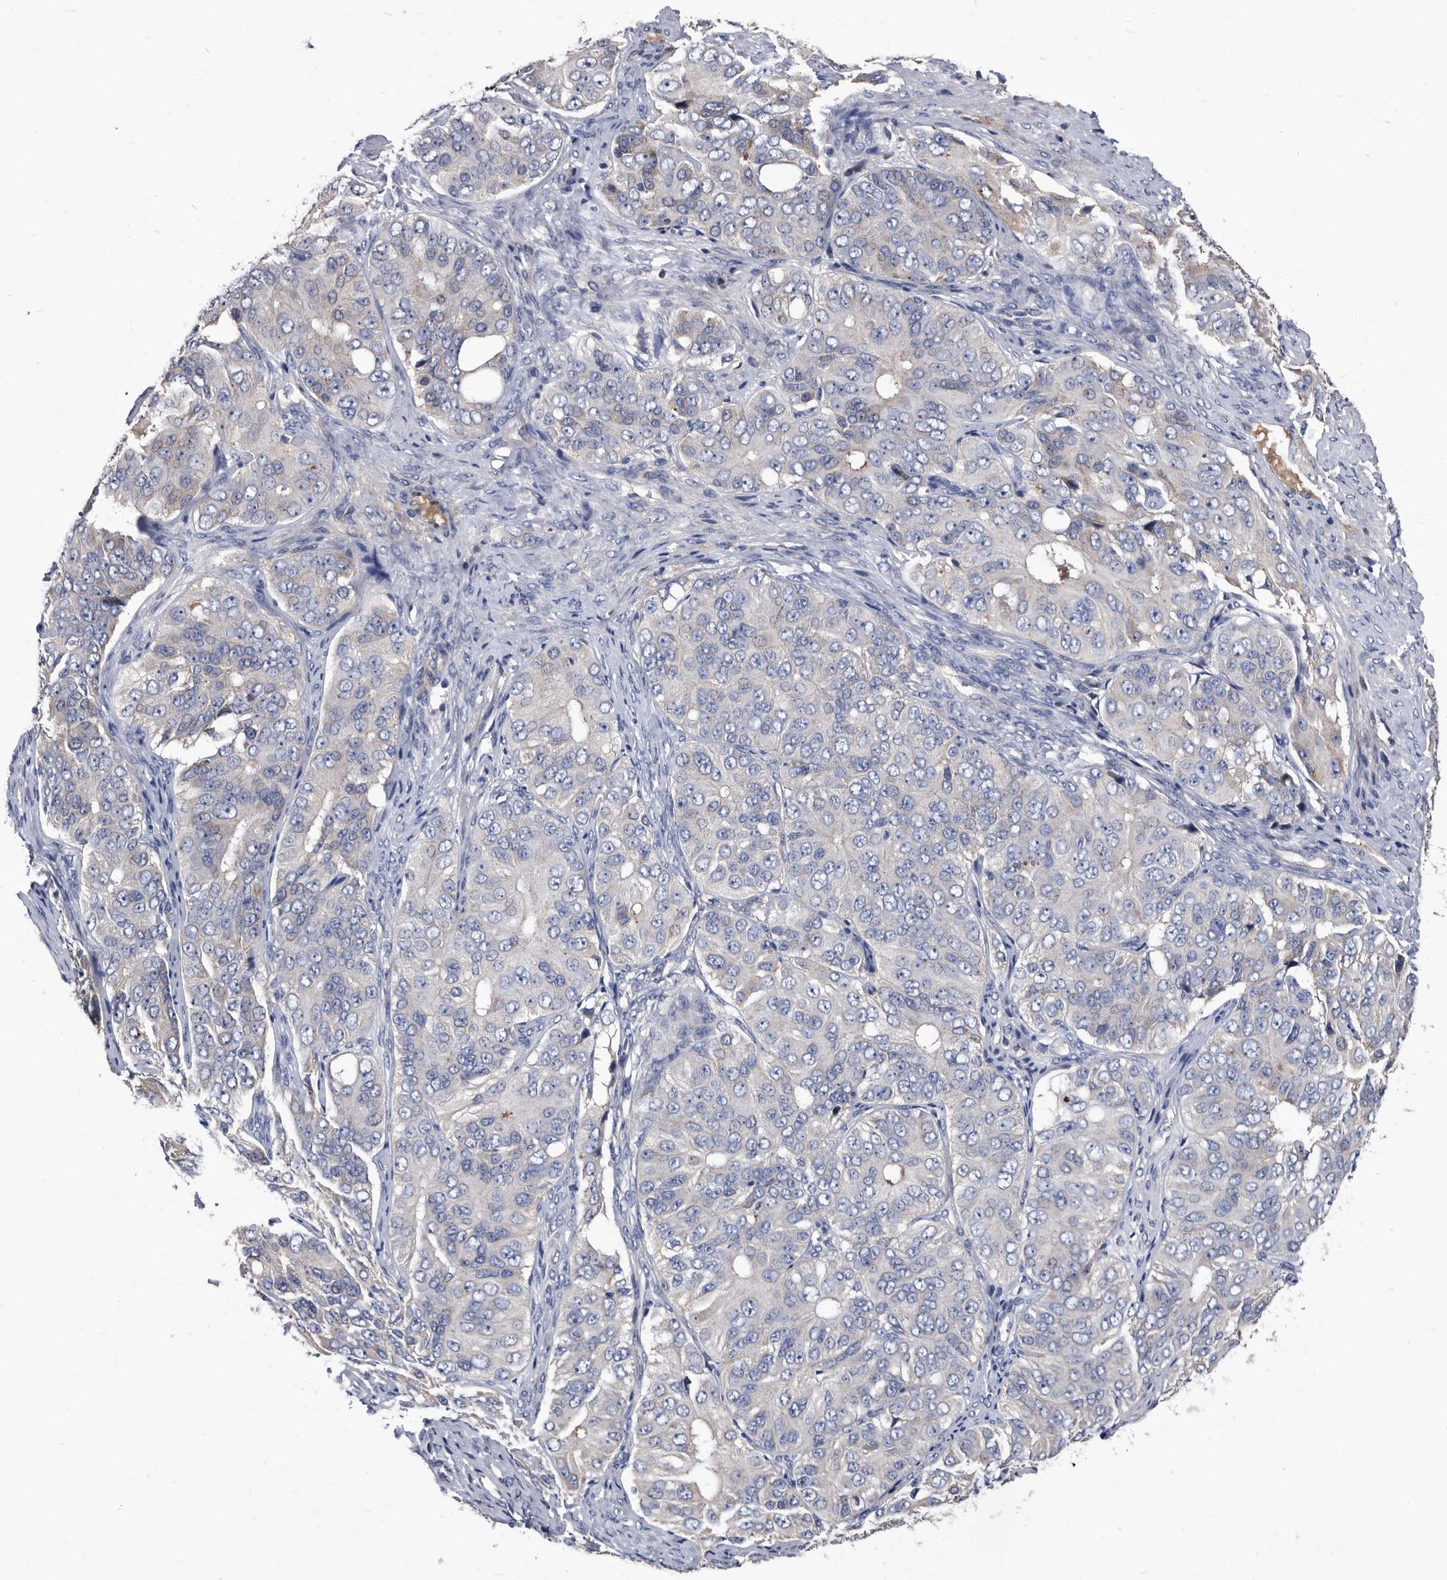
{"staining": {"intensity": "negative", "quantity": "none", "location": "none"}, "tissue": "ovarian cancer", "cell_type": "Tumor cells", "image_type": "cancer", "snomed": [{"axis": "morphology", "description": "Carcinoma, endometroid"}, {"axis": "topography", "description": "Ovary"}], "caption": "Protein analysis of ovarian endometroid carcinoma exhibits no significant positivity in tumor cells.", "gene": "DTNBP1", "patient": {"sex": "female", "age": 51}}